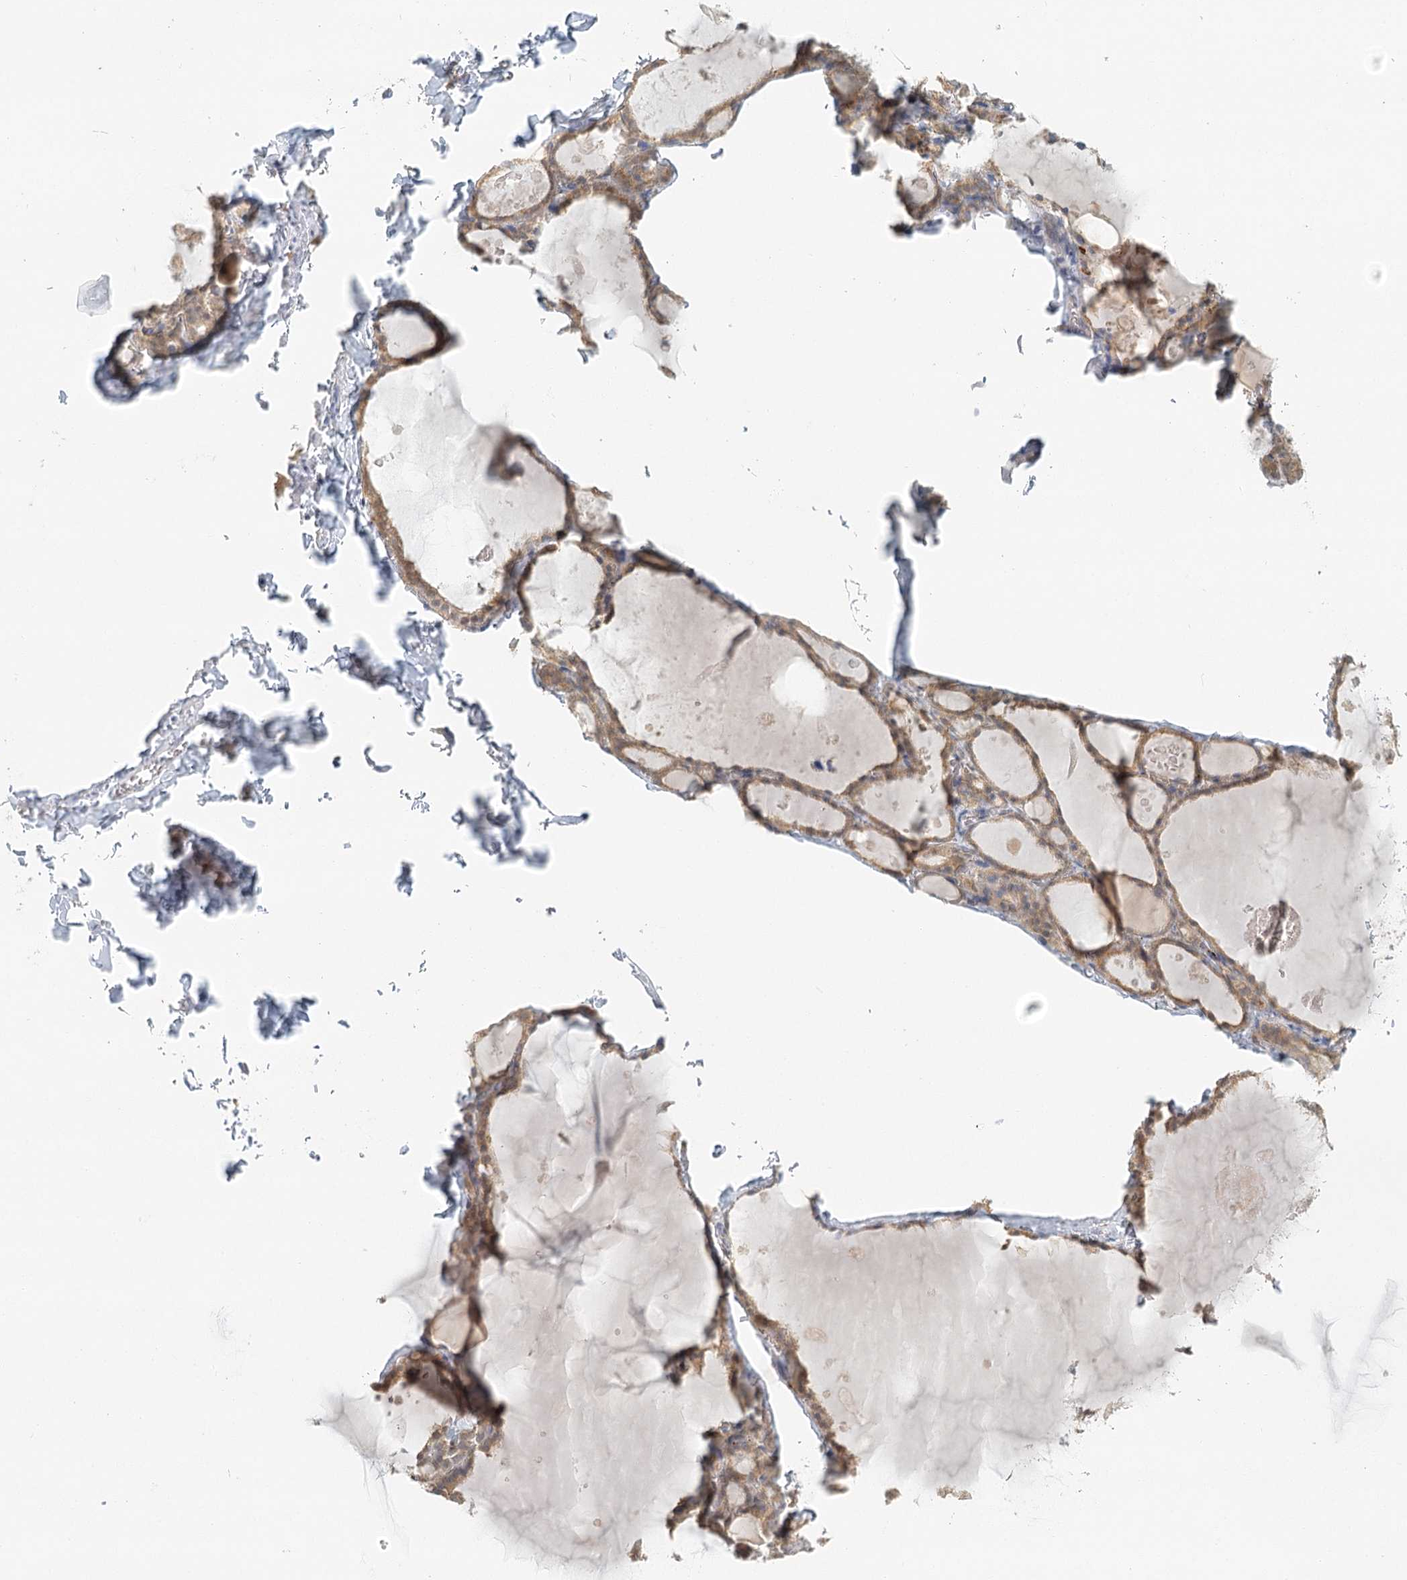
{"staining": {"intensity": "weak", "quantity": ">75%", "location": "cytoplasmic/membranous"}, "tissue": "thyroid gland", "cell_type": "Glandular cells", "image_type": "normal", "snomed": [{"axis": "morphology", "description": "Normal tissue, NOS"}, {"axis": "topography", "description": "Thyroid gland"}], "caption": "Glandular cells reveal low levels of weak cytoplasmic/membranous expression in approximately >75% of cells in normal human thyroid gland.", "gene": "VSIG1", "patient": {"sex": "male", "age": 56}}